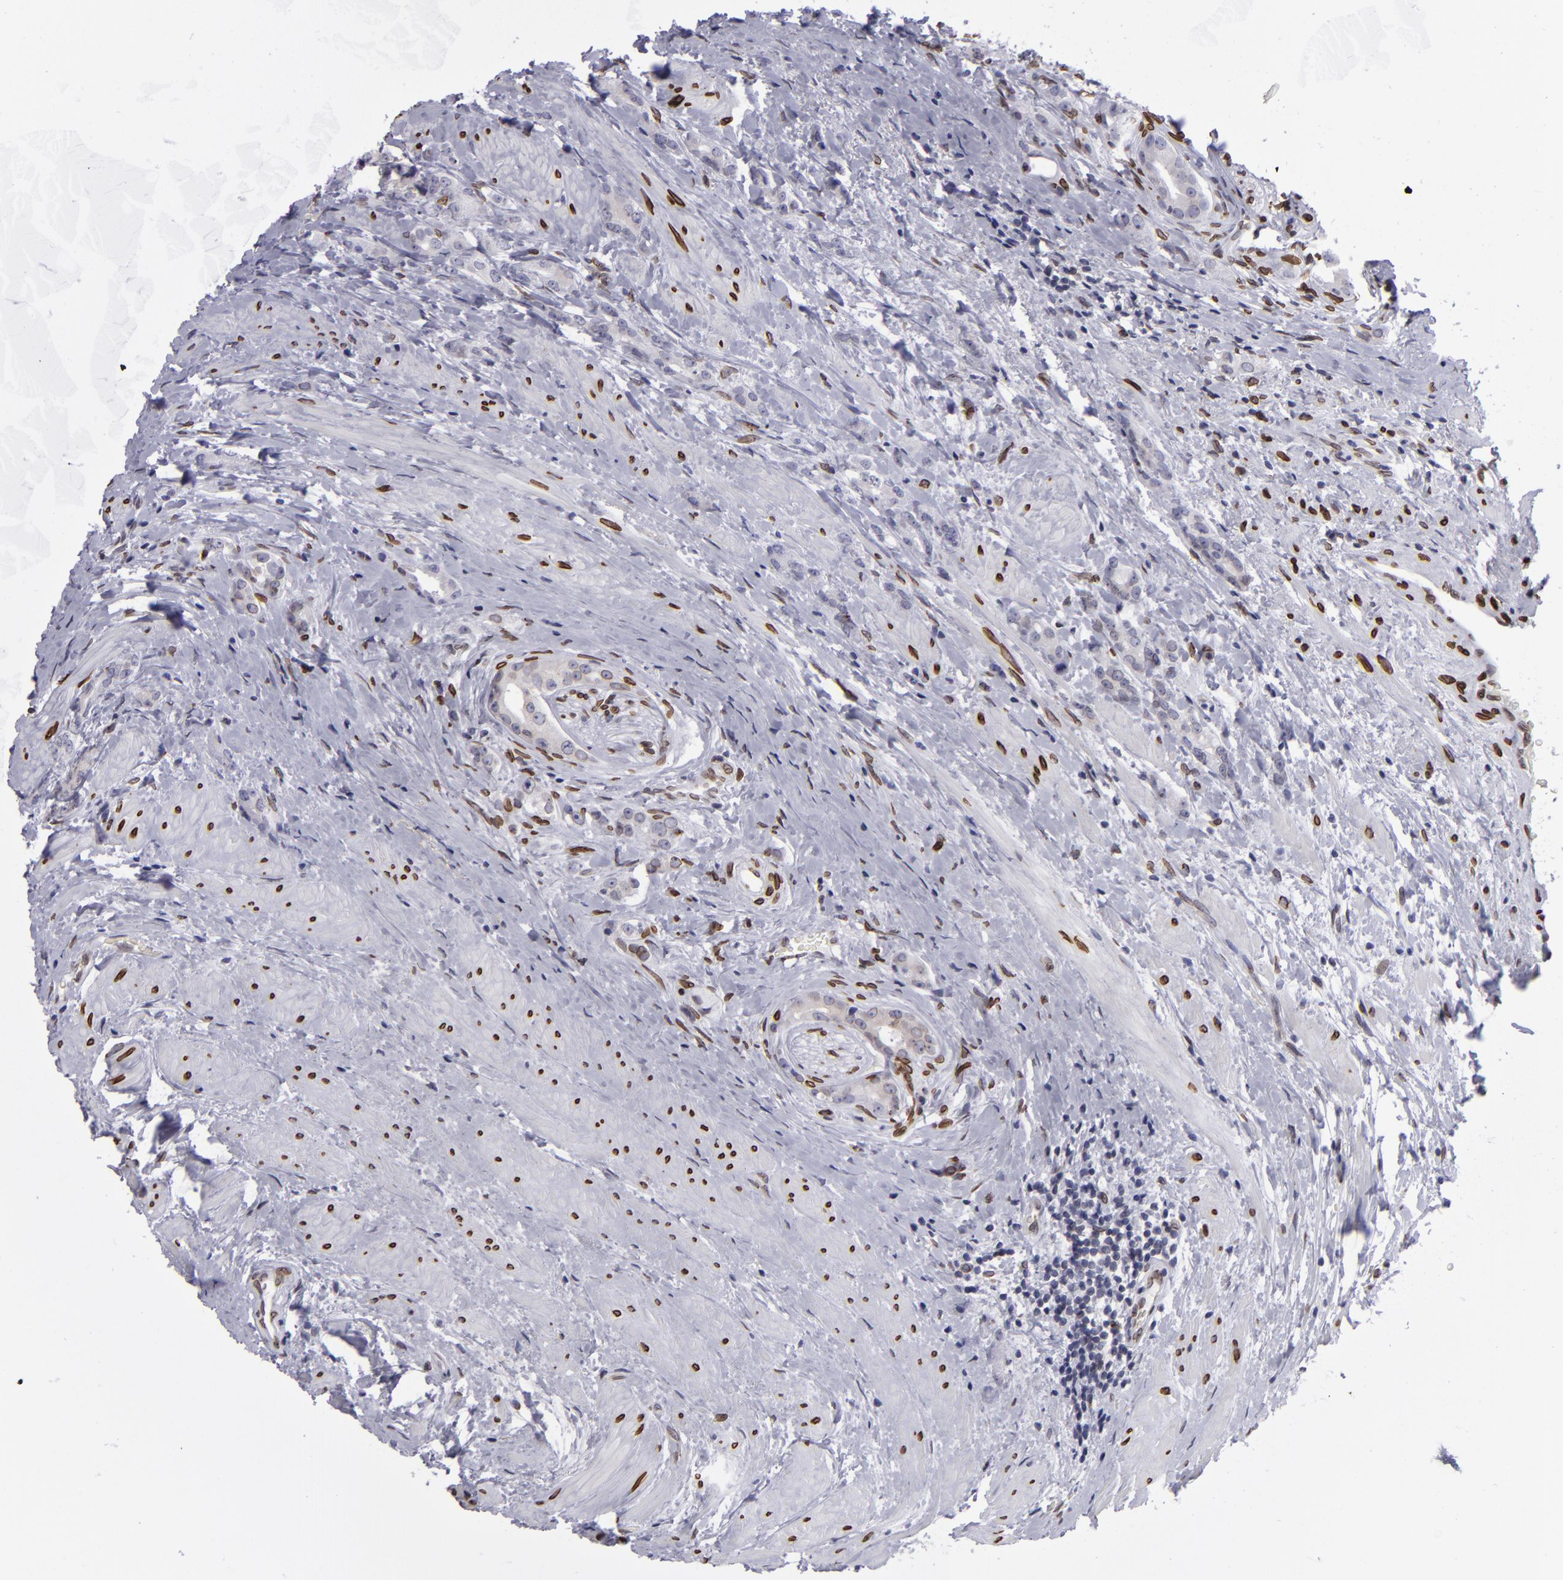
{"staining": {"intensity": "moderate", "quantity": "25%-75%", "location": "nuclear"}, "tissue": "prostate cancer", "cell_type": "Tumor cells", "image_type": "cancer", "snomed": [{"axis": "morphology", "description": "Adenocarcinoma, Medium grade"}, {"axis": "topography", "description": "Prostate"}], "caption": "Medium-grade adenocarcinoma (prostate) was stained to show a protein in brown. There is medium levels of moderate nuclear positivity in about 25%-75% of tumor cells.", "gene": "EMD", "patient": {"sex": "male", "age": 59}}